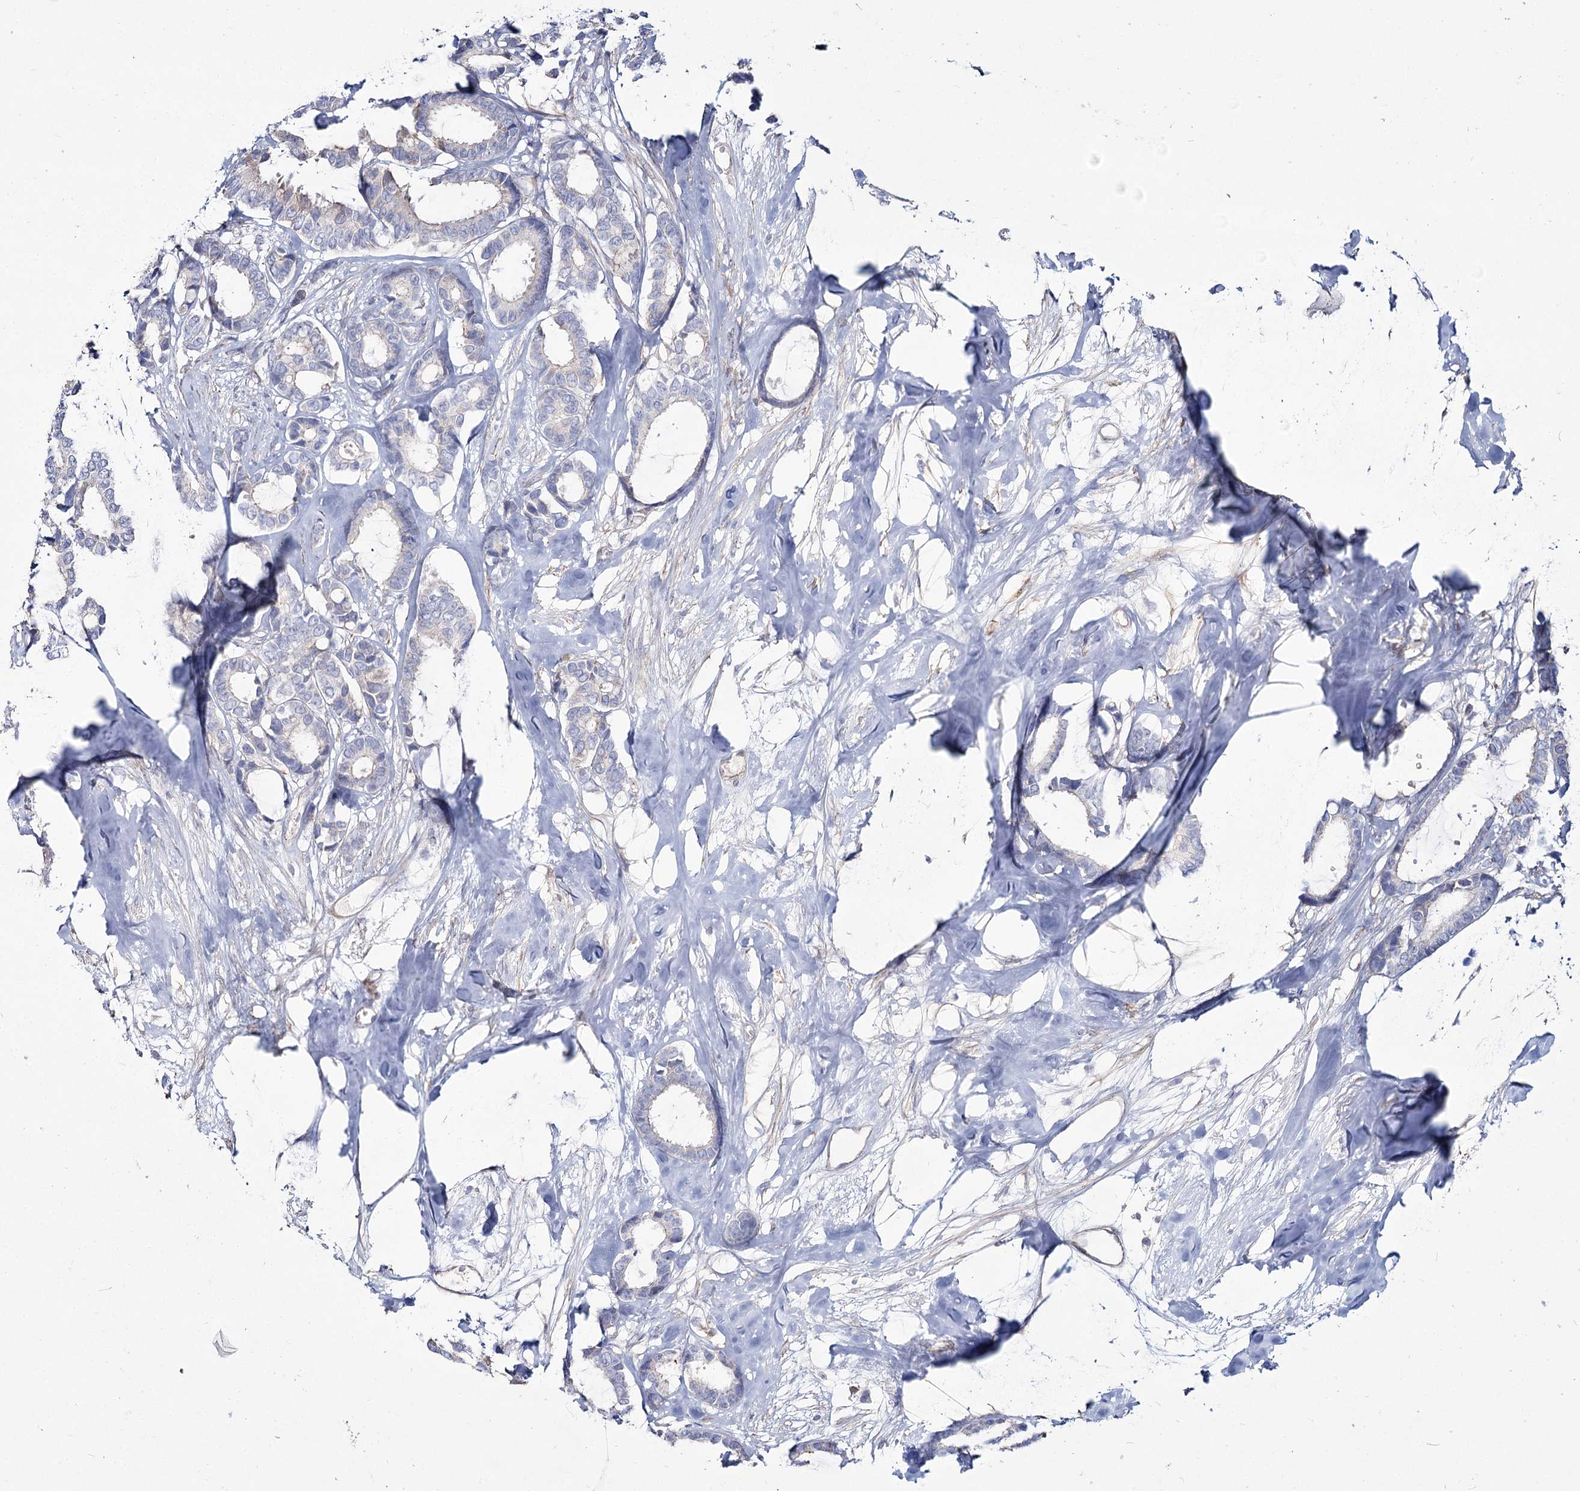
{"staining": {"intensity": "negative", "quantity": "none", "location": "none"}, "tissue": "breast cancer", "cell_type": "Tumor cells", "image_type": "cancer", "snomed": [{"axis": "morphology", "description": "Duct carcinoma"}, {"axis": "topography", "description": "Breast"}], "caption": "Tumor cells are negative for brown protein staining in breast cancer (intraductal carcinoma).", "gene": "ME3", "patient": {"sex": "female", "age": 87}}